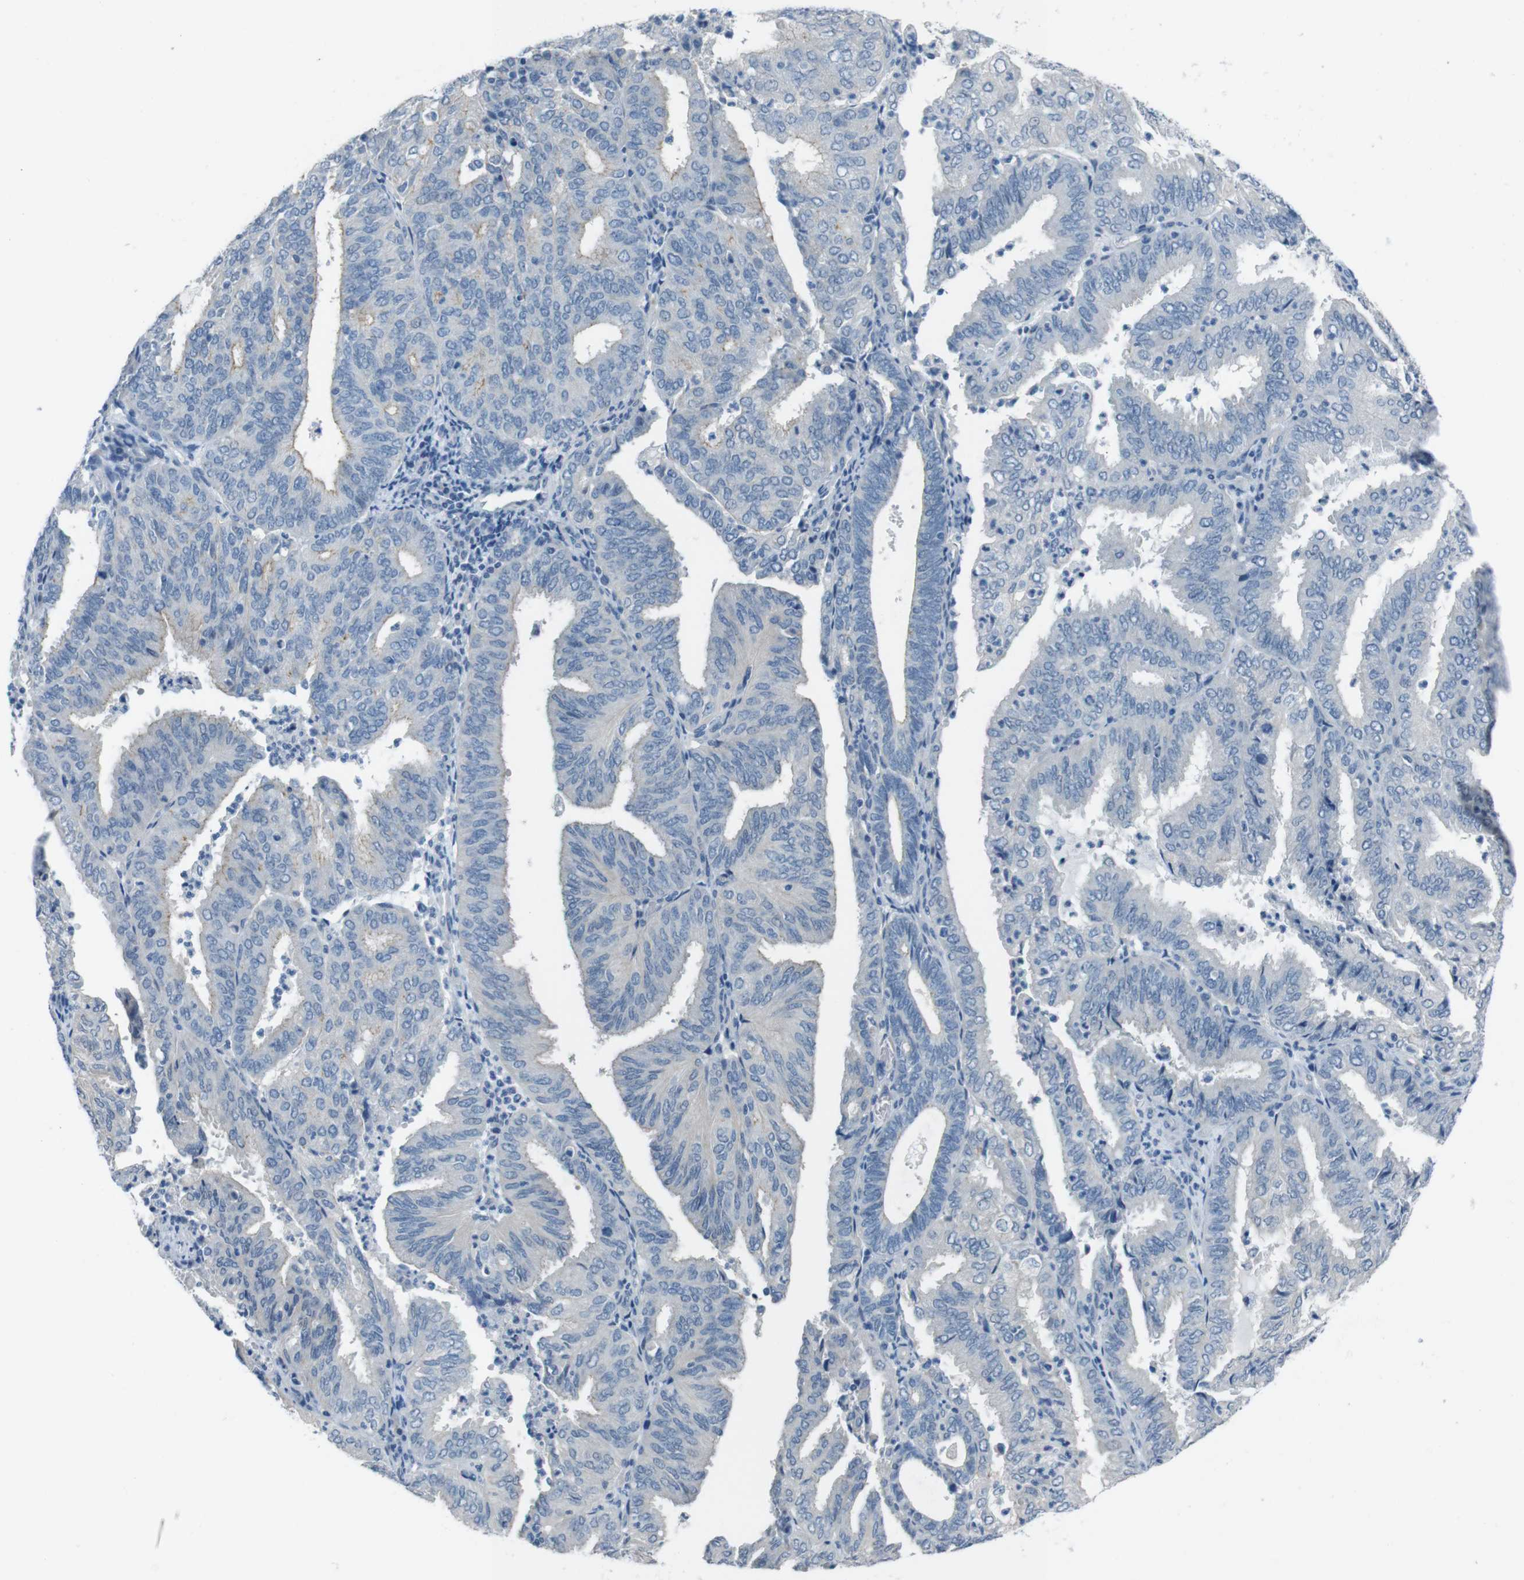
{"staining": {"intensity": "weak", "quantity": "<25%", "location": "cytoplasmic/membranous"}, "tissue": "endometrial cancer", "cell_type": "Tumor cells", "image_type": "cancer", "snomed": [{"axis": "morphology", "description": "Adenocarcinoma, NOS"}, {"axis": "topography", "description": "Uterus"}], "caption": "DAB immunohistochemical staining of human adenocarcinoma (endometrial) displays no significant expression in tumor cells. (IHC, brightfield microscopy, high magnification).", "gene": "HRH2", "patient": {"sex": "female", "age": 60}}